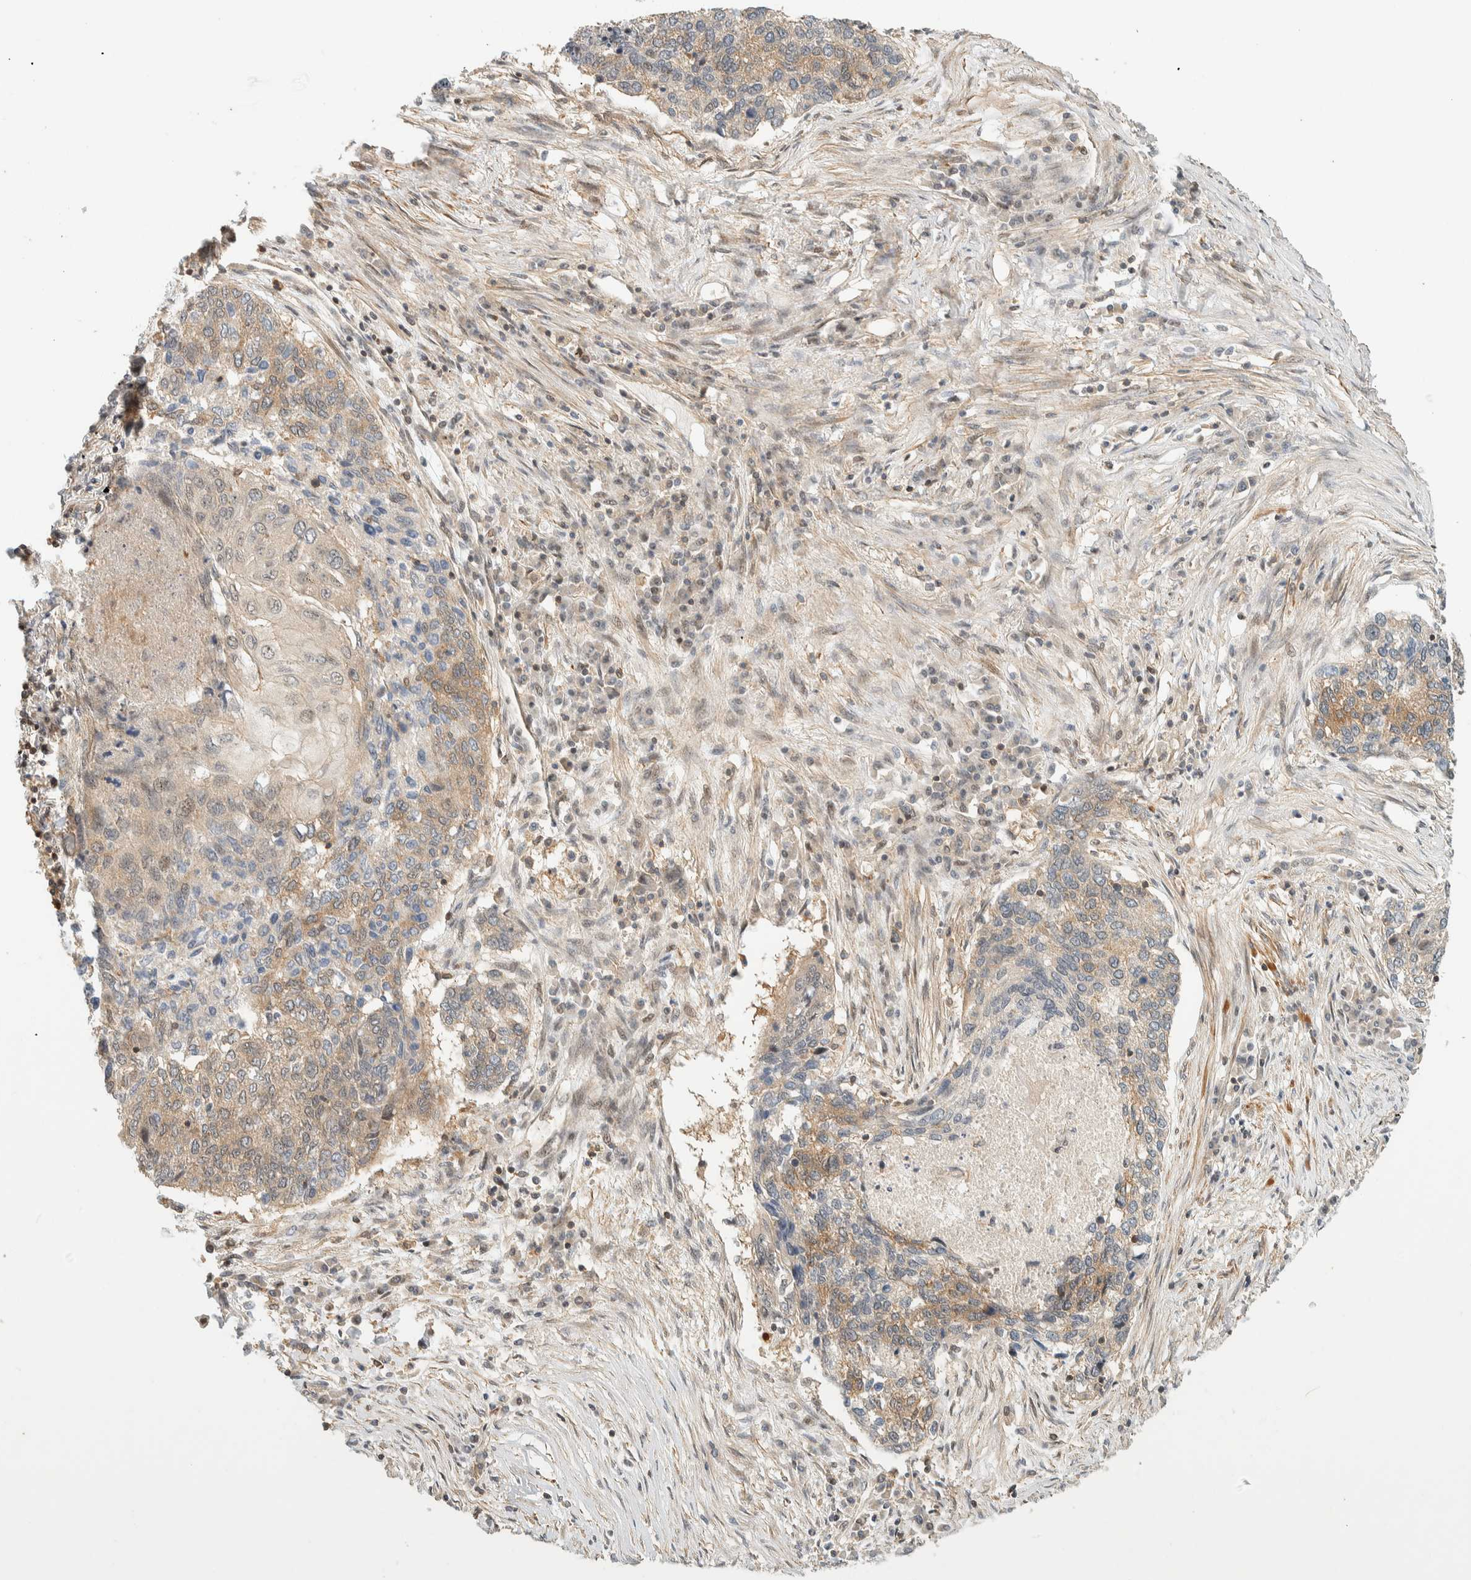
{"staining": {"intensity": "weak", "quantity": "25%-75%", "location": "cytoplasmic/membranous"}, "tissue": "lung cancer", "cell_type": "Tumor cells", "image_type": "cancer", "snomed": [{"axis": "morphology", "description": "Squamous cell carcinoma, NOS"}, {"axis": "topography", "description": "Lung"}], "caption": "Immunohistochemical staining of squamous cell carcinoma (lung) reveals low levels of weak cytoplasmic/membranous protein positivity in approximately 25%-75% of tumor cells. (DAB = brown stain, brightfield microscopy at high magnification).", "gene": "ARFGEF1", "patient": {"sex": "female", "age": 63}}